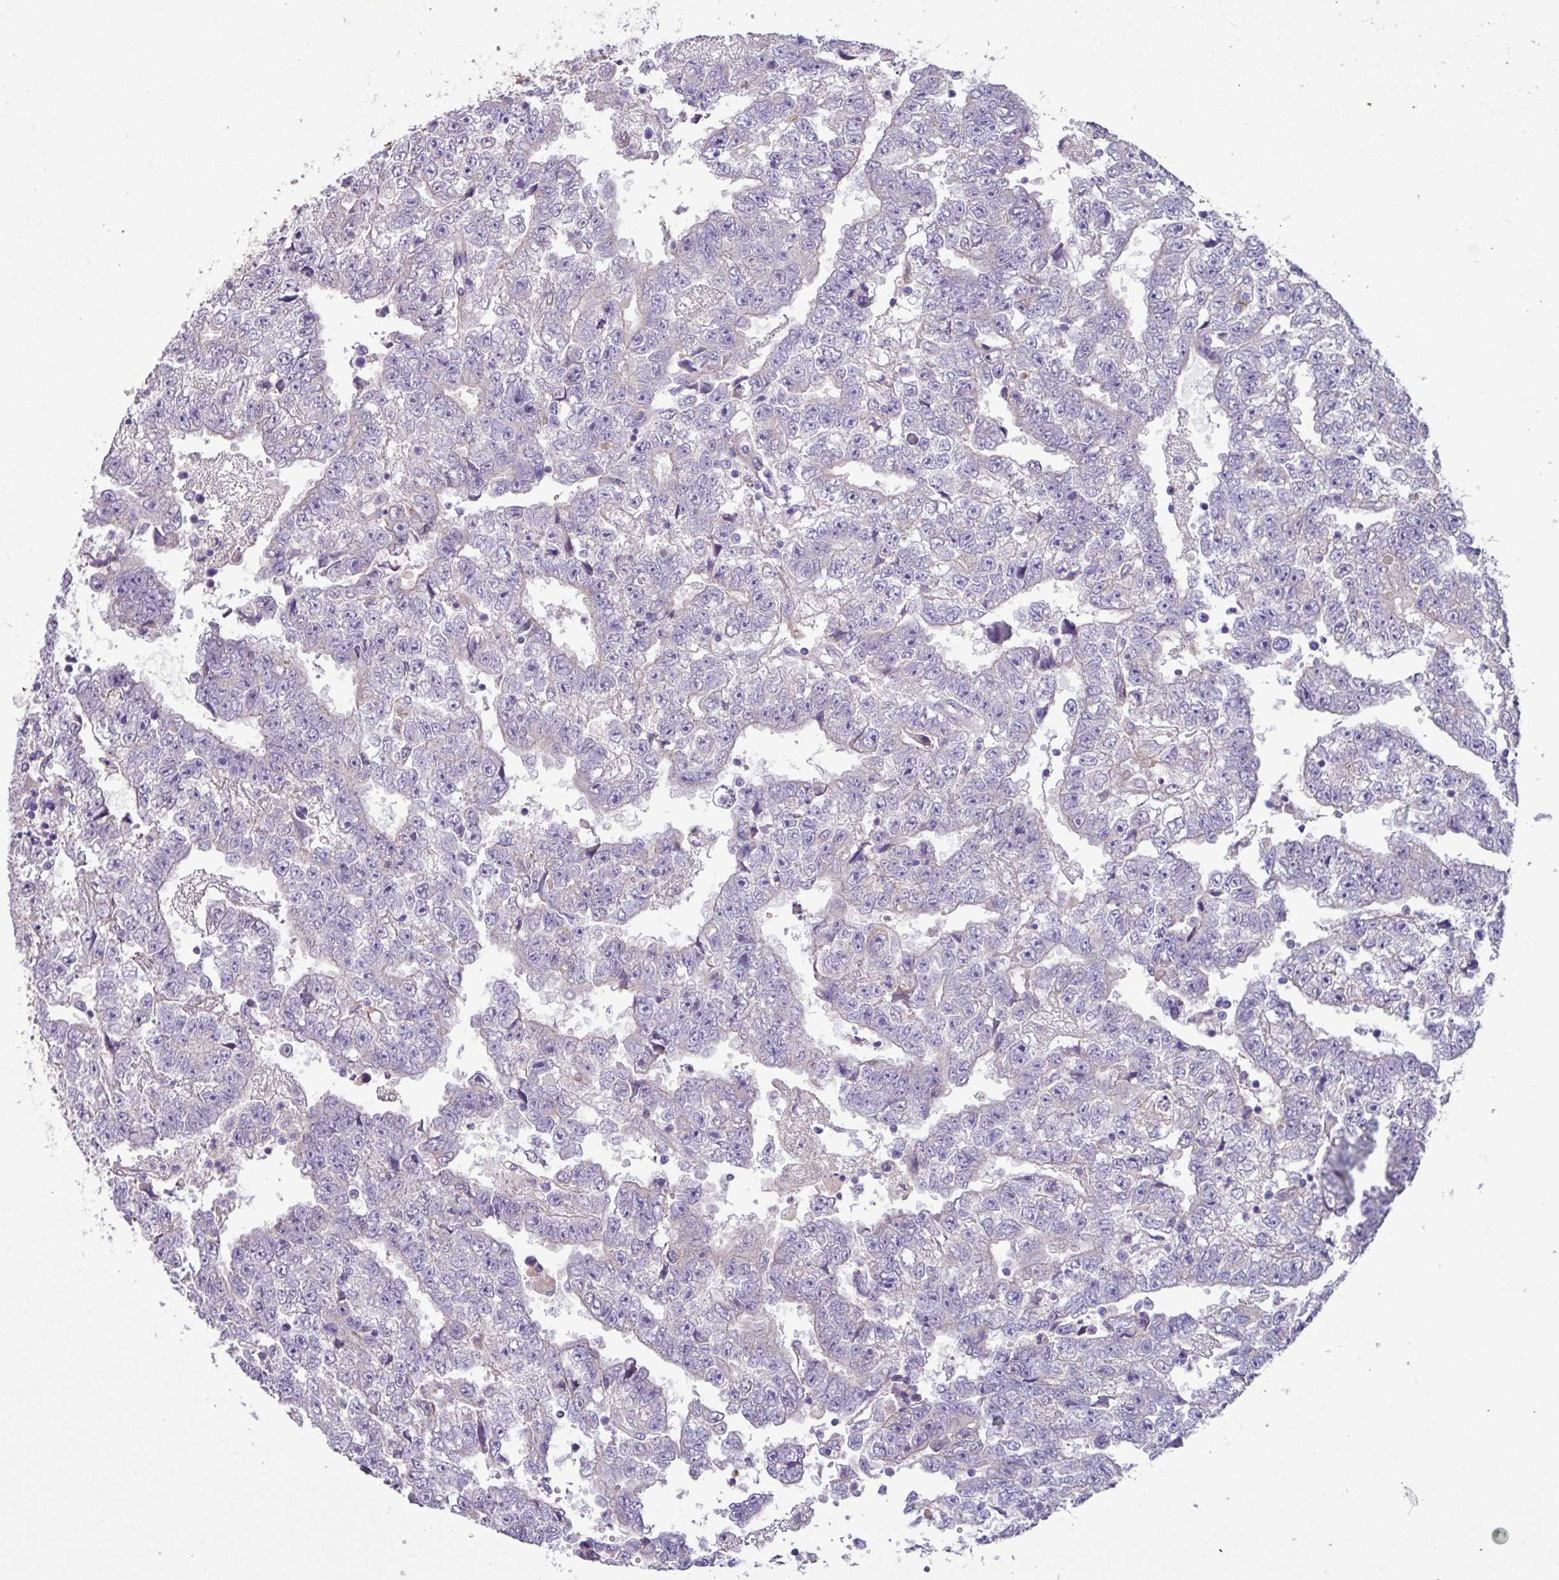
{"staining": {"intensity": "negative", "quantity": "none", "location": "none"}, "tissue": "testis cancer", "cell_type": "Tumor cells", "image_type": "cancer", "snomed": [{"axis": "morphology", "description": "Carcinoma, Embryonal, NOS"}, {"axis": "topography", "description": "Testis"}], "caption": "The micrograph reveals no significant positivity in tumor cells of testis cancer. (Stains: DAB (3,3'-diaminobenzidine) immunohistochemistry (IHC) with hematoxylin counter stain, Microscopy: brightfield microscopy at high magnification).", "gene": "MRM2", "patient": {"sex": "male", "age": 25}}